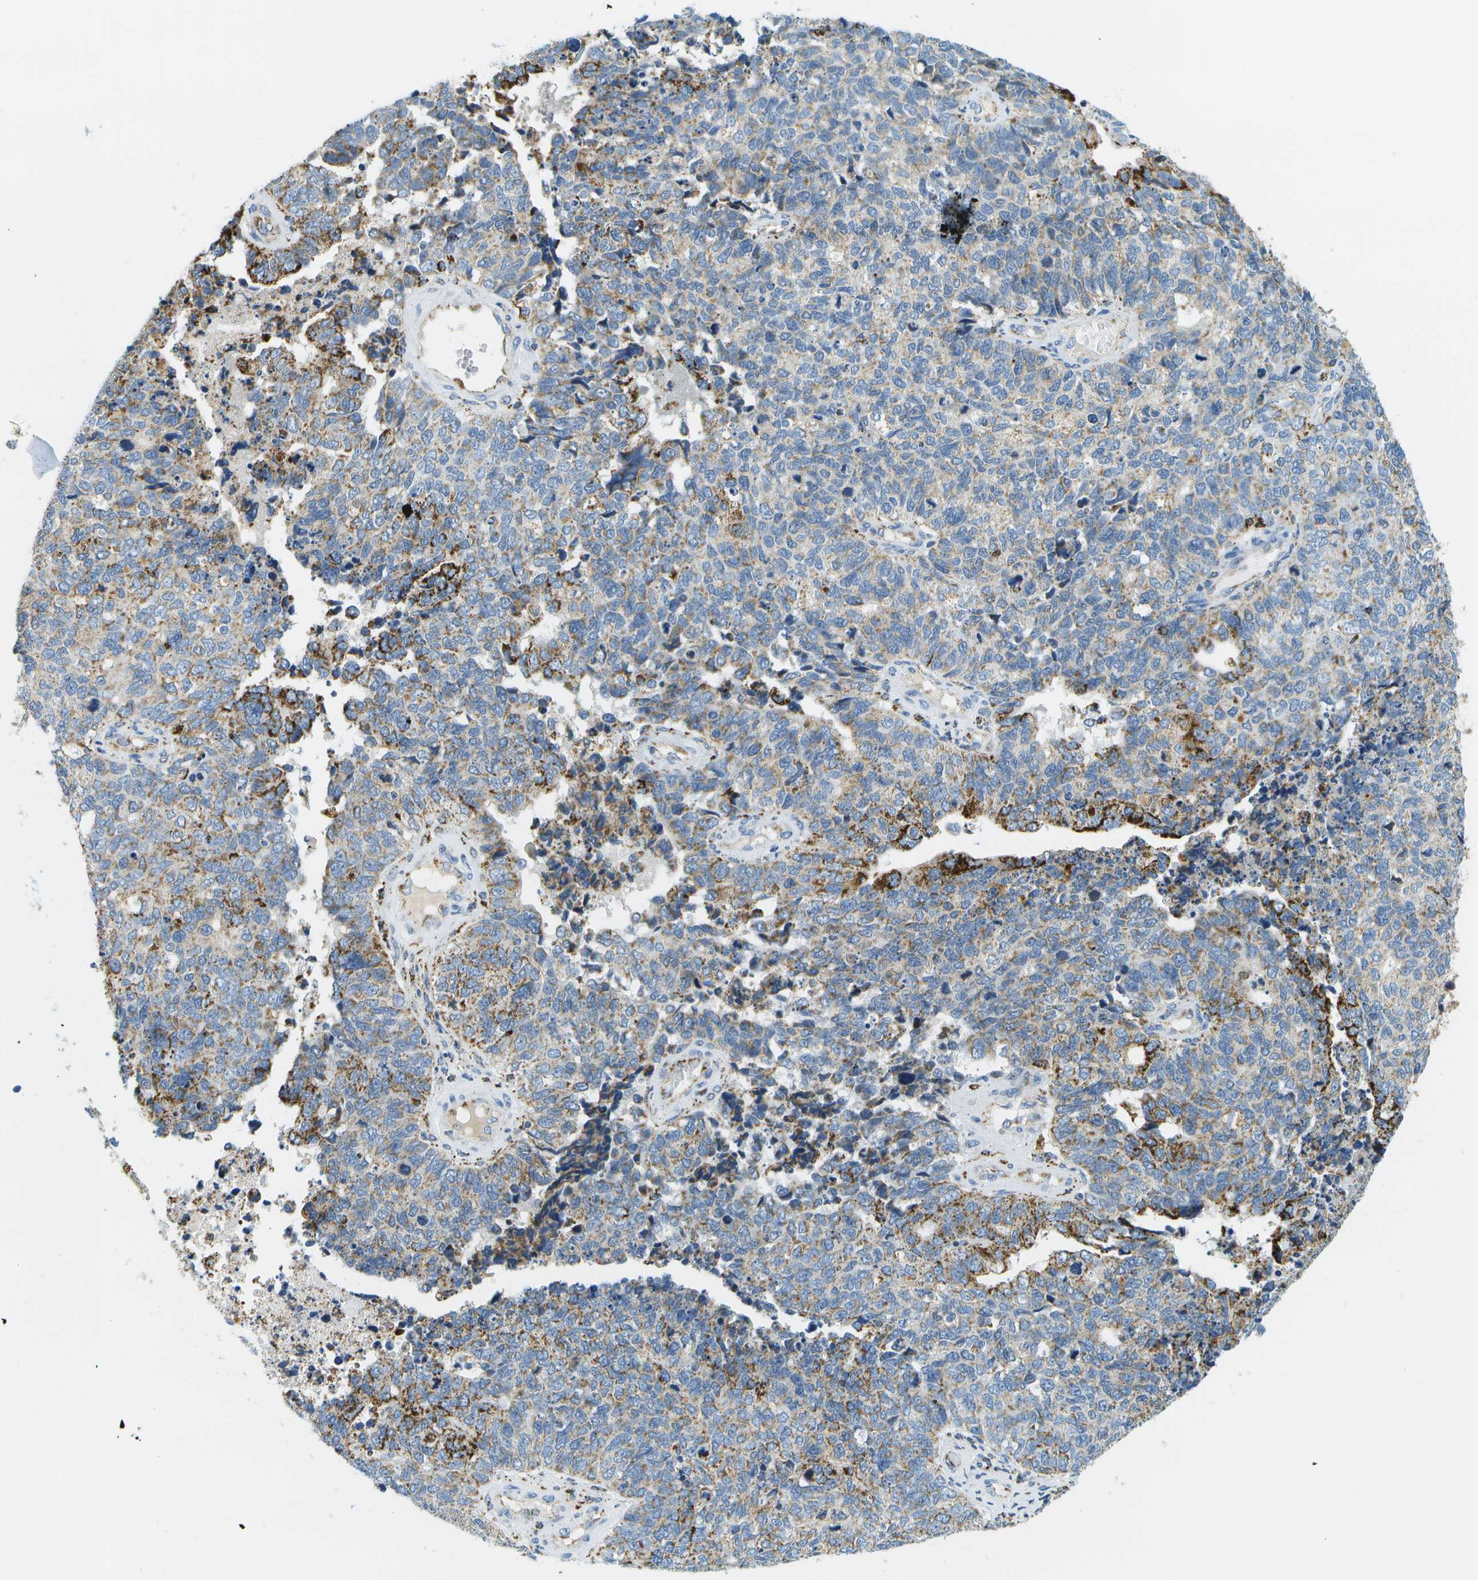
{"staining": {"intensity": "moderate", "quantity": "25%-75%", "location": "cytoplasmic/membranous"}, "tissue": "cervical cancer", "cell_type": "Tumor cells", "image_type": "cancer", "snomed": [{"axis": "morphology", "description": "Squamous cell carcinoma, NOS"}, {"axis": "topography", "description": "Cervix"}], "caption": "Protein analysis of cervical cancer (squamous cell carcinoma) tissue demonstrates moderate cytoplasmic/membranous expression in about 25%-75% of tumor cells. The protein is stained brown, and the nuclei are stained in blue (DAB IHC with brightfield microscopy, high magnification).", "gene": "HLCS", "patient": {"sex": "female", "age": 63}}